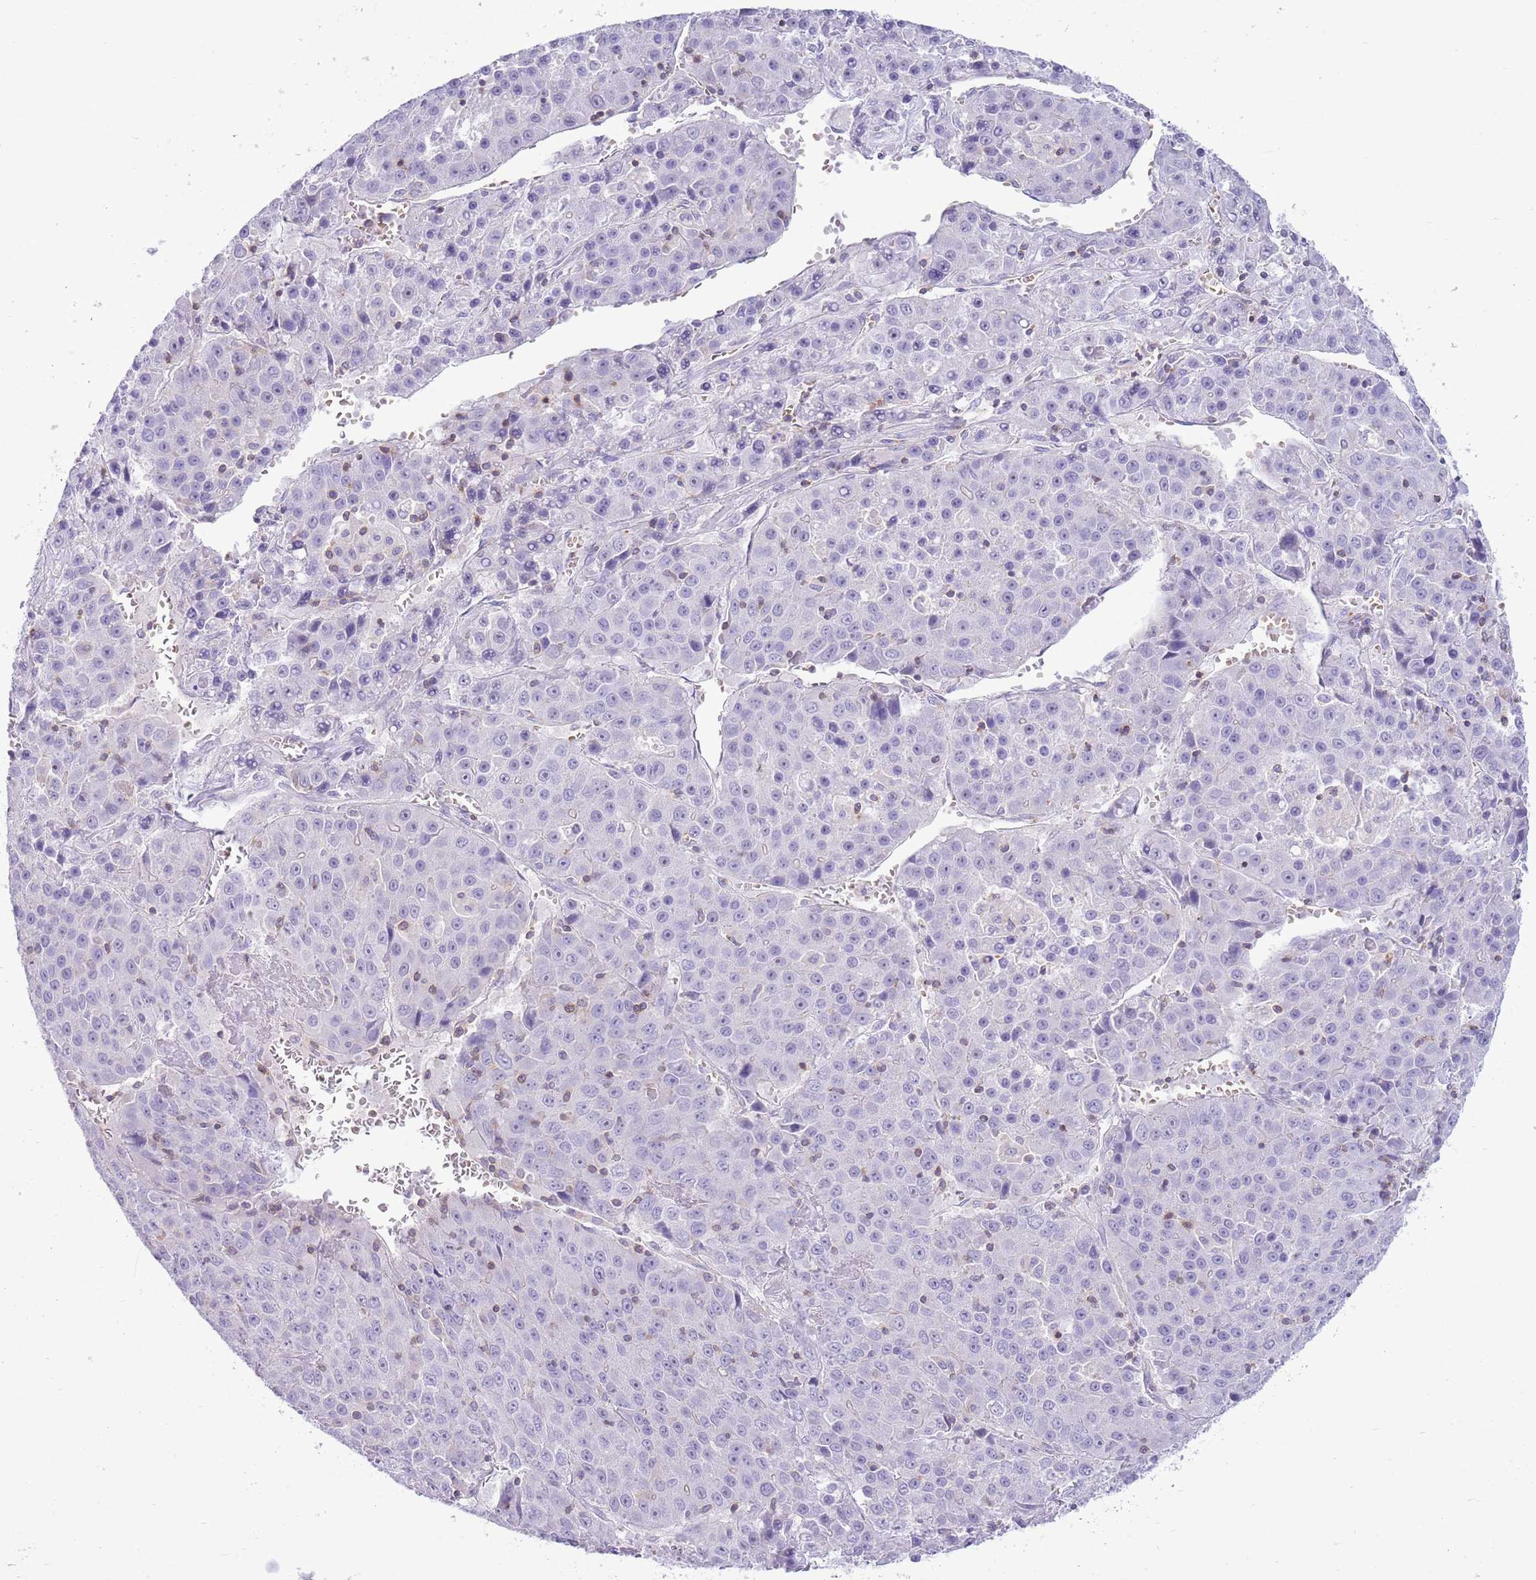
{"staining": {"intensity": "negative", "quantity": "none", "location": "none"}, "tissue": "liver cancer", "cell_type": "Tumor cells", "image_type": "cancer", "snomed": [{"axis": "morphology", "description": "Carcinoma, Hepatocellular, NOS"}, {"axis": "topography", "description": "Liver"}], "caption": "There is no significant expression in tumor cells of liver cancer.", "gene": "OR4Q3", "patient": {"sex": "female", "age": 53}}